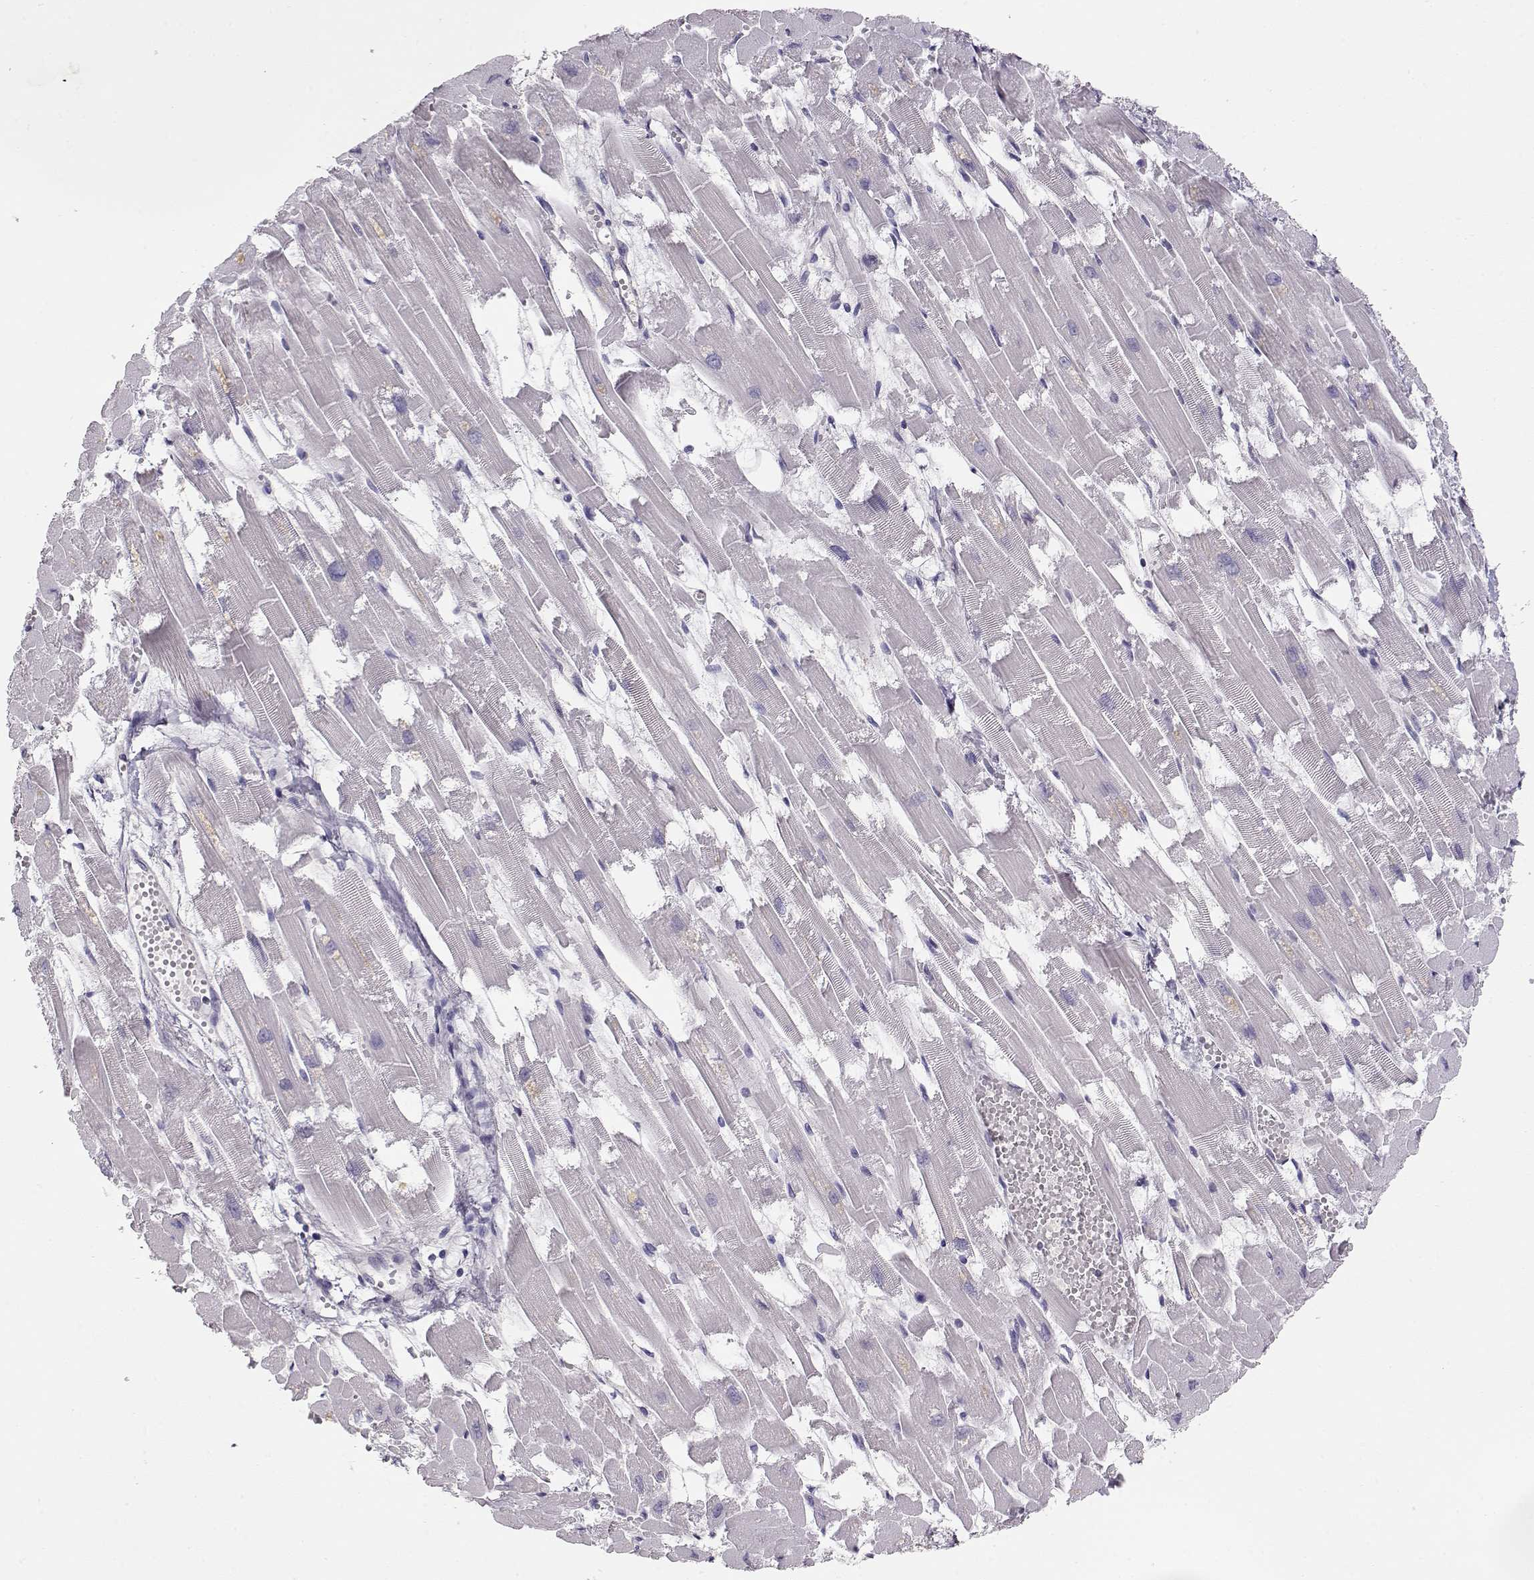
{"staining": {"intensity": "negative", "quantity": "none", "location": "none"}, "tissue": "heart muscle", "cell_type": "Cardiomyocytes", "image_type": "normal", "snomed": [{"axis": "morphology", "description": "Normal tissue, NOS"}, {"axis": "topography", "description": "Heart"}], "caption": "Immunohistochemistry (IHC) photomicrograph of normal heart muscle stained for a protein (brown), which demonstrates no positivity in cardiomyocytes. (DAB IHC, high magnification).", "gene": "TEPP", "patient": {"sex": "female", "age": 52}}